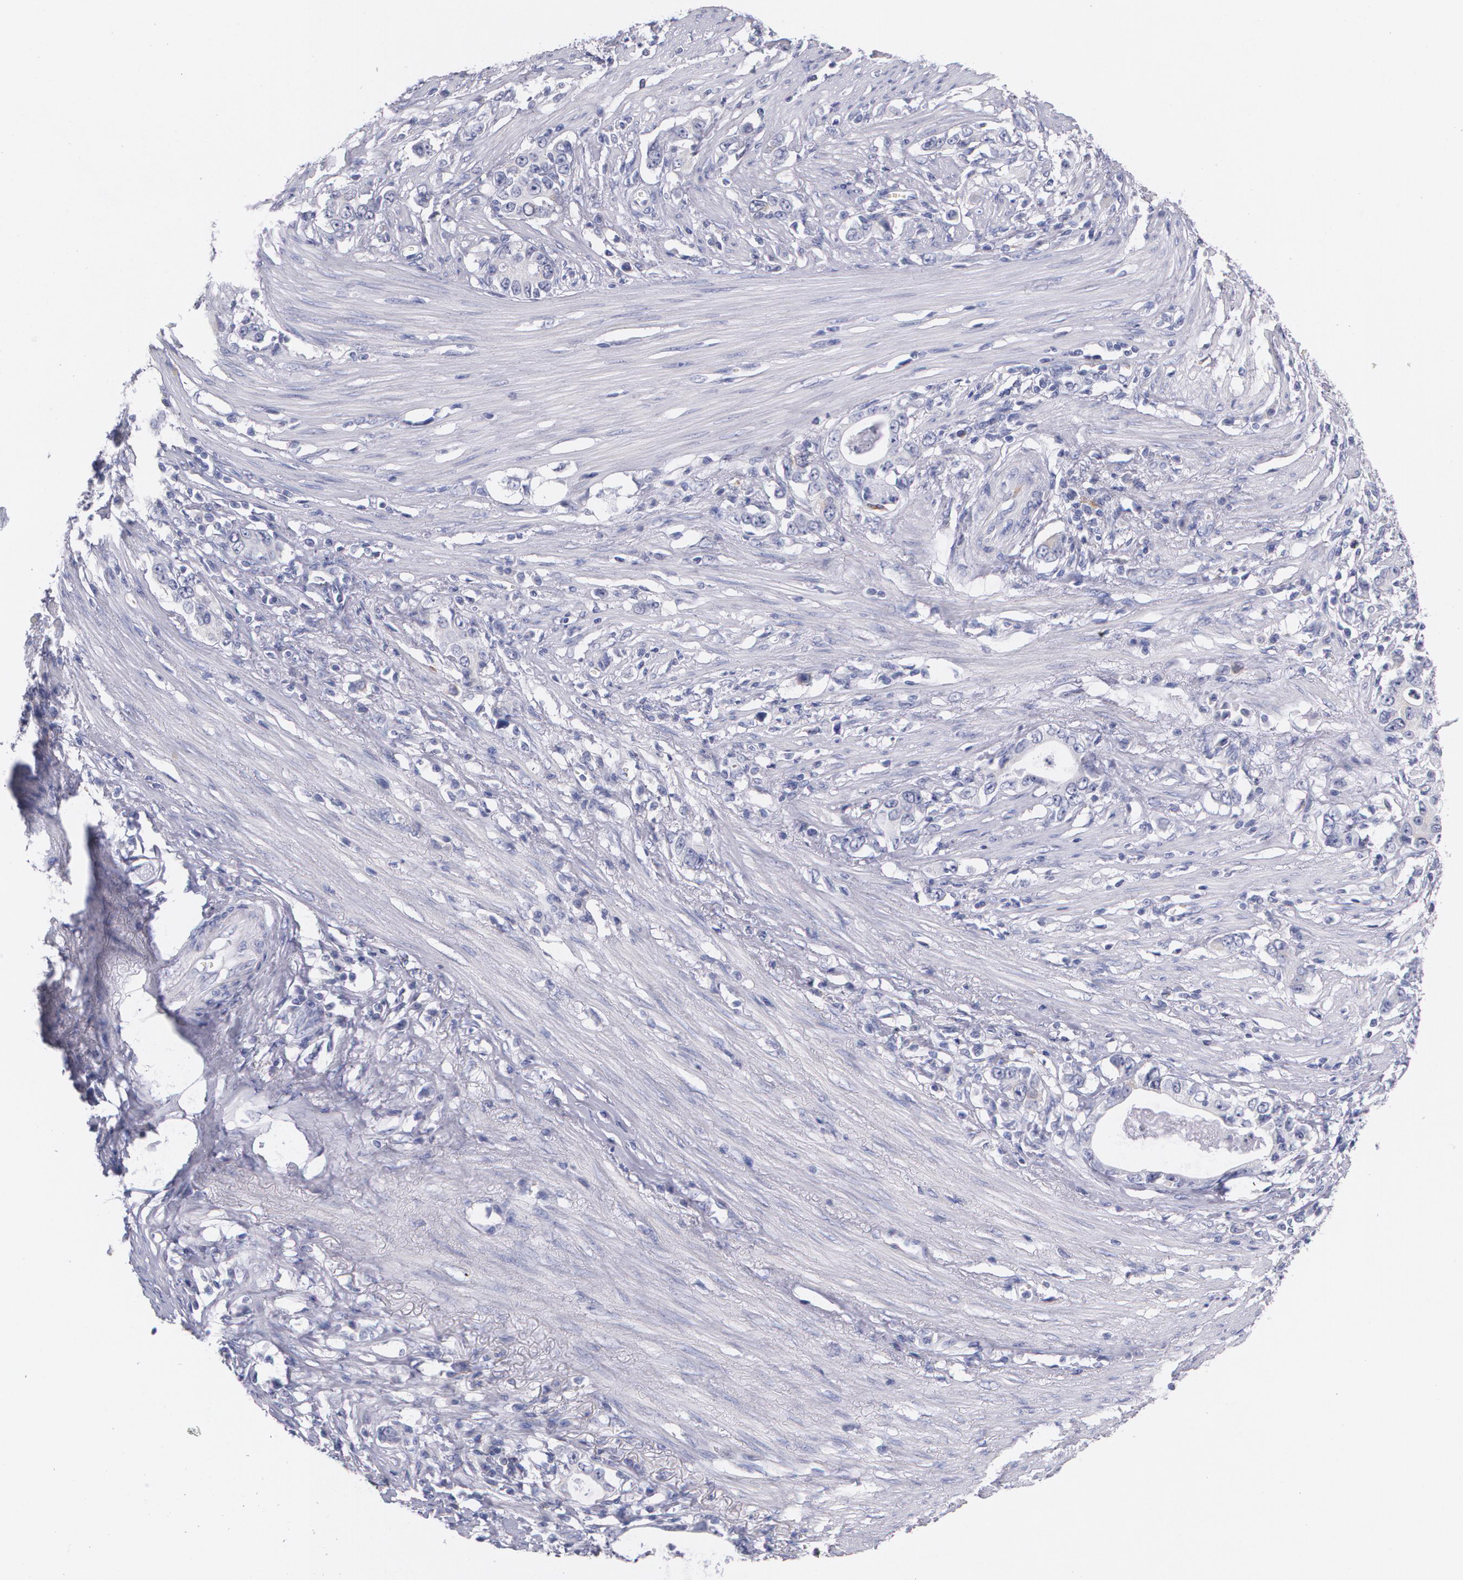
{"staining": {"intensity": "negative", "quantity": "none", "location": "none"}, "tissue": "stomach cancer", "cell_type": "Tumor cells", "image_type": "cancer", "snomed": [{"axis": "morphology", "description": "Adenocarcinoma, NOS"}, {"axis": "topography", "description": "Stomach, lower"}], "caption": "Adenocarcinoma (stomach) was stained to show a protein in brown. There is no significant expression in tumor cells. (DAB (3,3'-diaminobenzidine) immunohistochemistry (IHC) visualized using brightfield microscopy, high magnification).", "gene": "HMMR", "patient": {"sex": "female", "age": 72}}